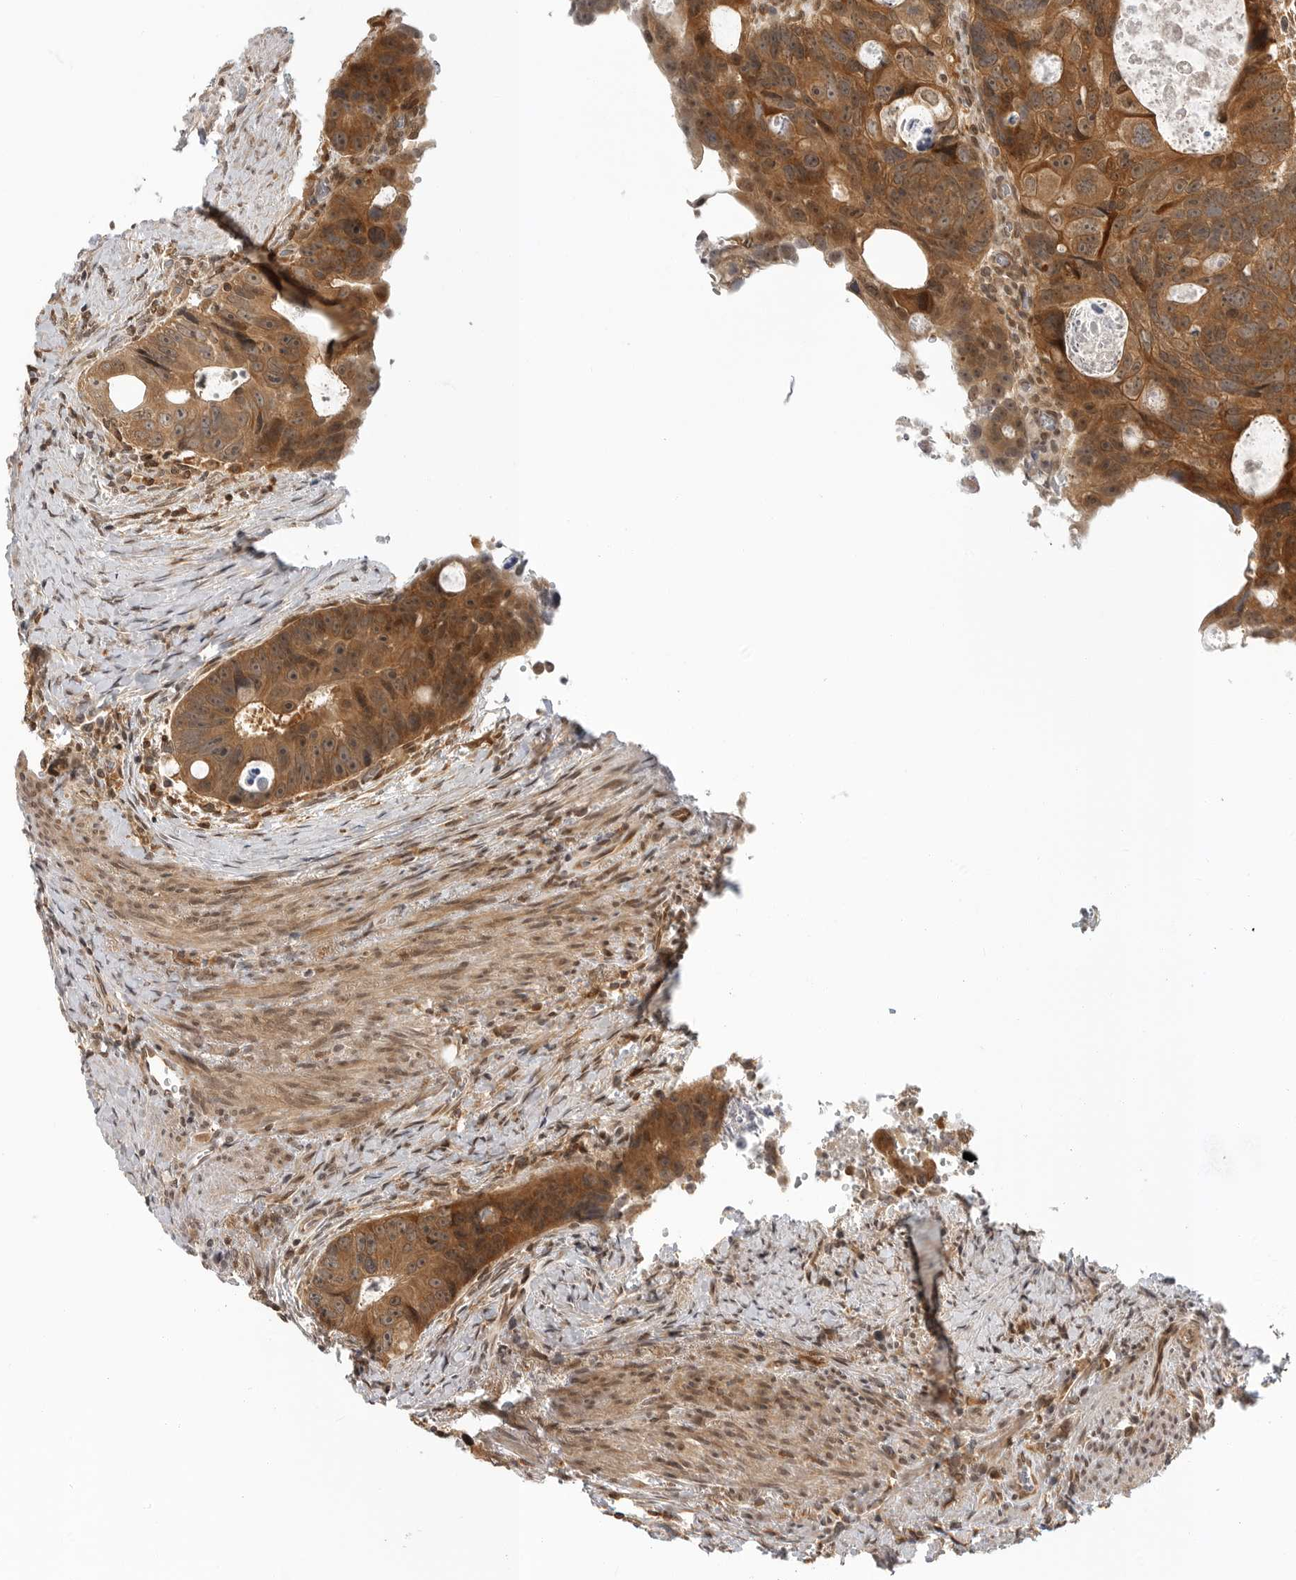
{"staining": {"intensity": "strong", "quantity": ">75%", "location": "cytoplasmic/membranous"}, "tissue": "colorectal cancer", "cell_type": "Tumor cells", "image_type": "cancer", "snomed": [{"axis": "morphology", "description": "Adenocarcinoma, NOS"}, {"axis": "topography", "description": "Rectum"}], "caption": "Protein analysis of colorectal cancer tissue displays strong cytoplasmic/membranous staining in approximately >75% of tumor cells. (DAB (3,3'-diaminobenzidine) = brown stain, brightfield microscopy at high magnification).", "gene": "SZRD1", "patient": {"sex": "male", "age": 59}}